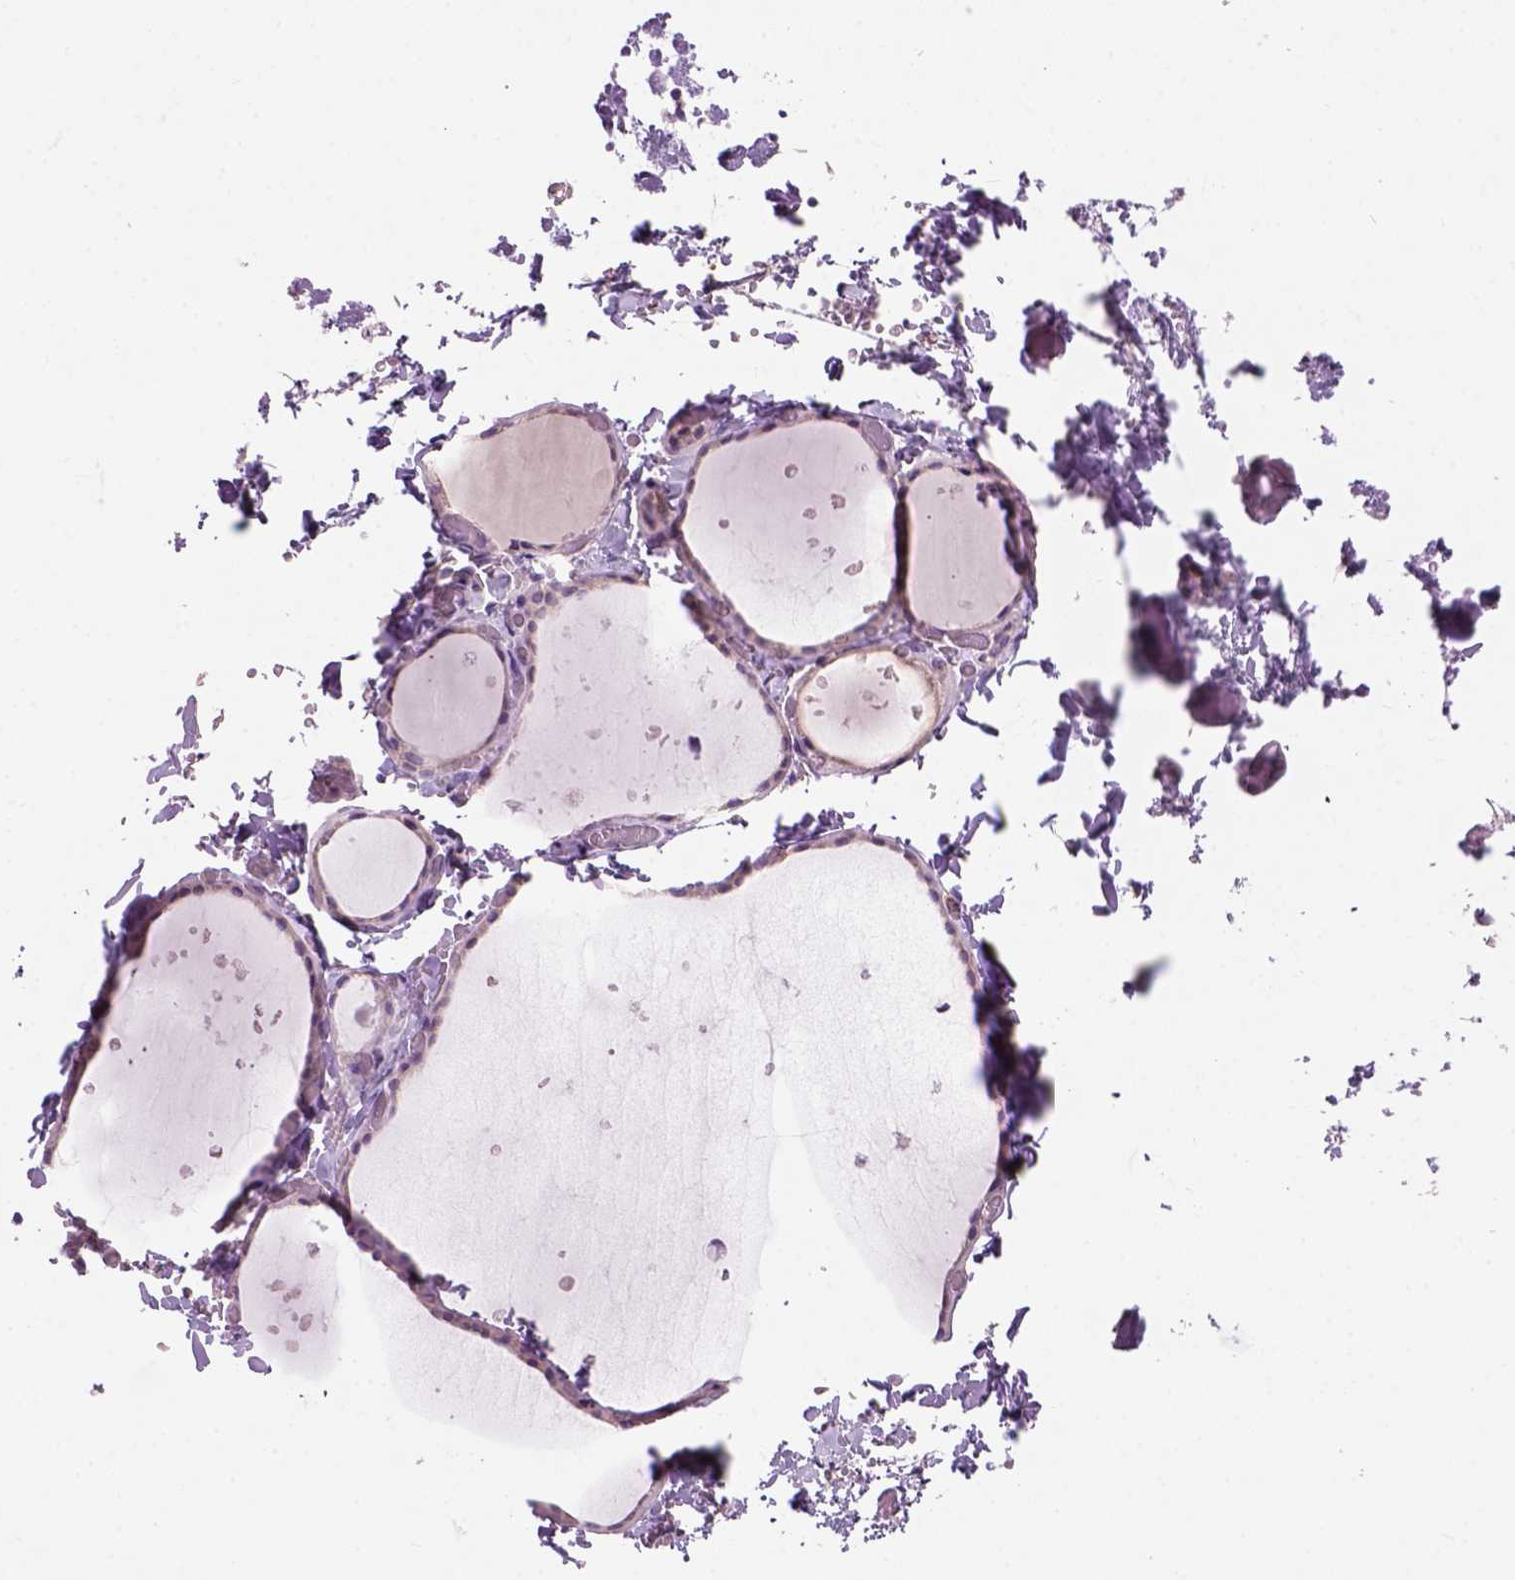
{"staining": {"intensity": "negative", "quantity": "none", "location": "none"}, "tissue": "thyroid gland", "cell_type": "Glandular cells", "image_type": "normal", "snomed": [{"axis": "morphology", "description": "Normal tissue, NOS"}, {"axis": "topography", "description": "Thyroid gland"}], "caption": "IHC image of unremarkable thyroid gland: human thyroid gland stained with DAB reveals no significant protein positivity in glandular cells. (Stains: DAB (3,3'-diaminobenzidine) immunohistochemistry with hematoxylin counter stain, Microscopy: brightfield microscopy at high magnification).", "gene": "CD84", "patient": {"sex": "female", "age": 36}}